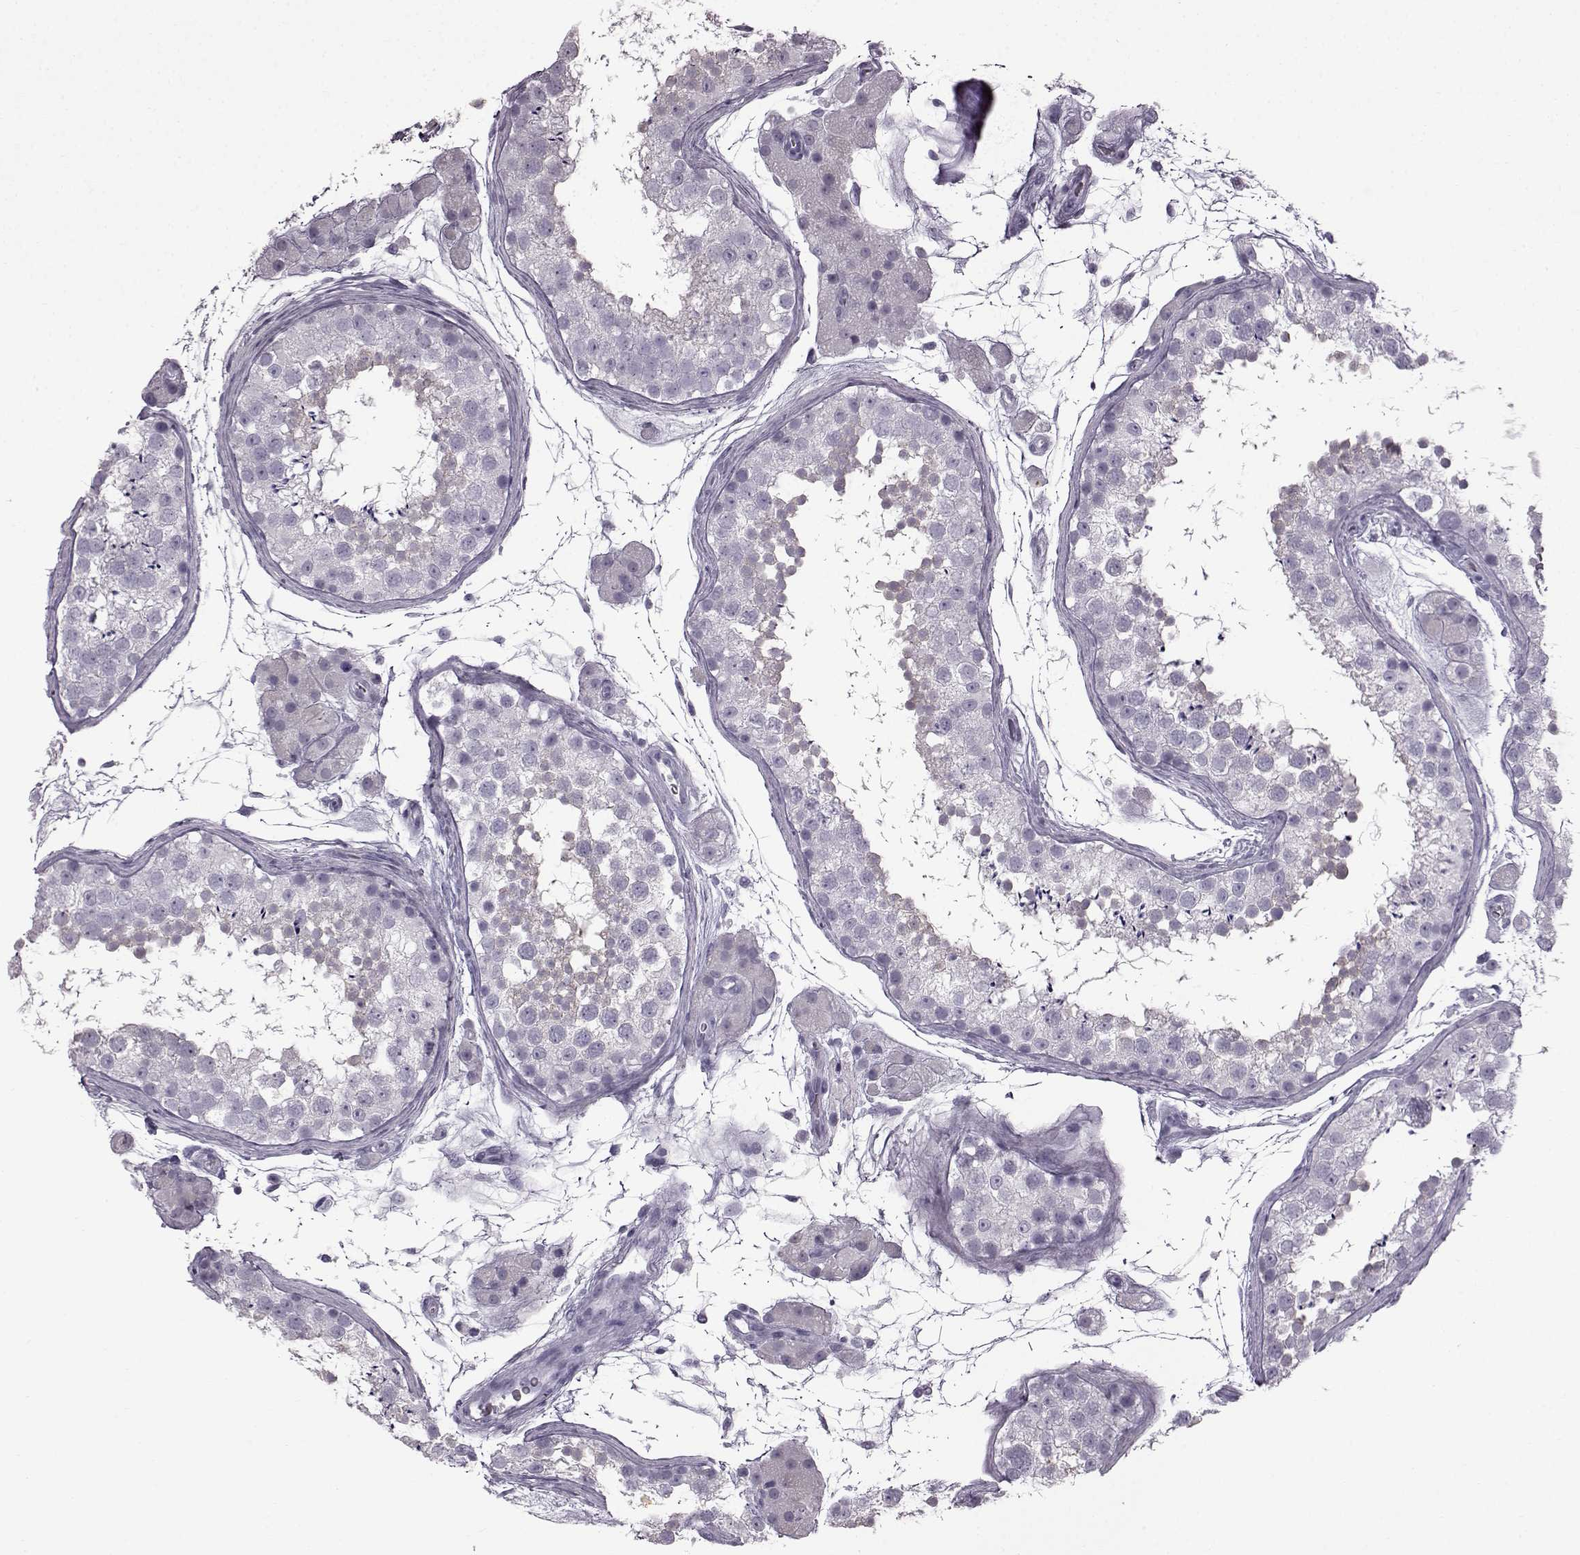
{"staining": {"intensity": "negative", "quantity": "none", "location": "none"}, "tissue": "testis", "cell_type": "Cells in seminiferous ducts", "image_type": "normal", "snomed": [{"axis": "morphology", "description": "Normal tissue, NOS"}, {"axis": "topography", "description": "Testis"}], "caption": "IHC of normal testis reveals no positivity in cells in seminiferous ducts. The staining is performed using DAB brown chromogen with nuclei counter-stained in using hematoxylin.", "gene": "SLC28A2", "patient": {"sex": "male", "age": 41}}